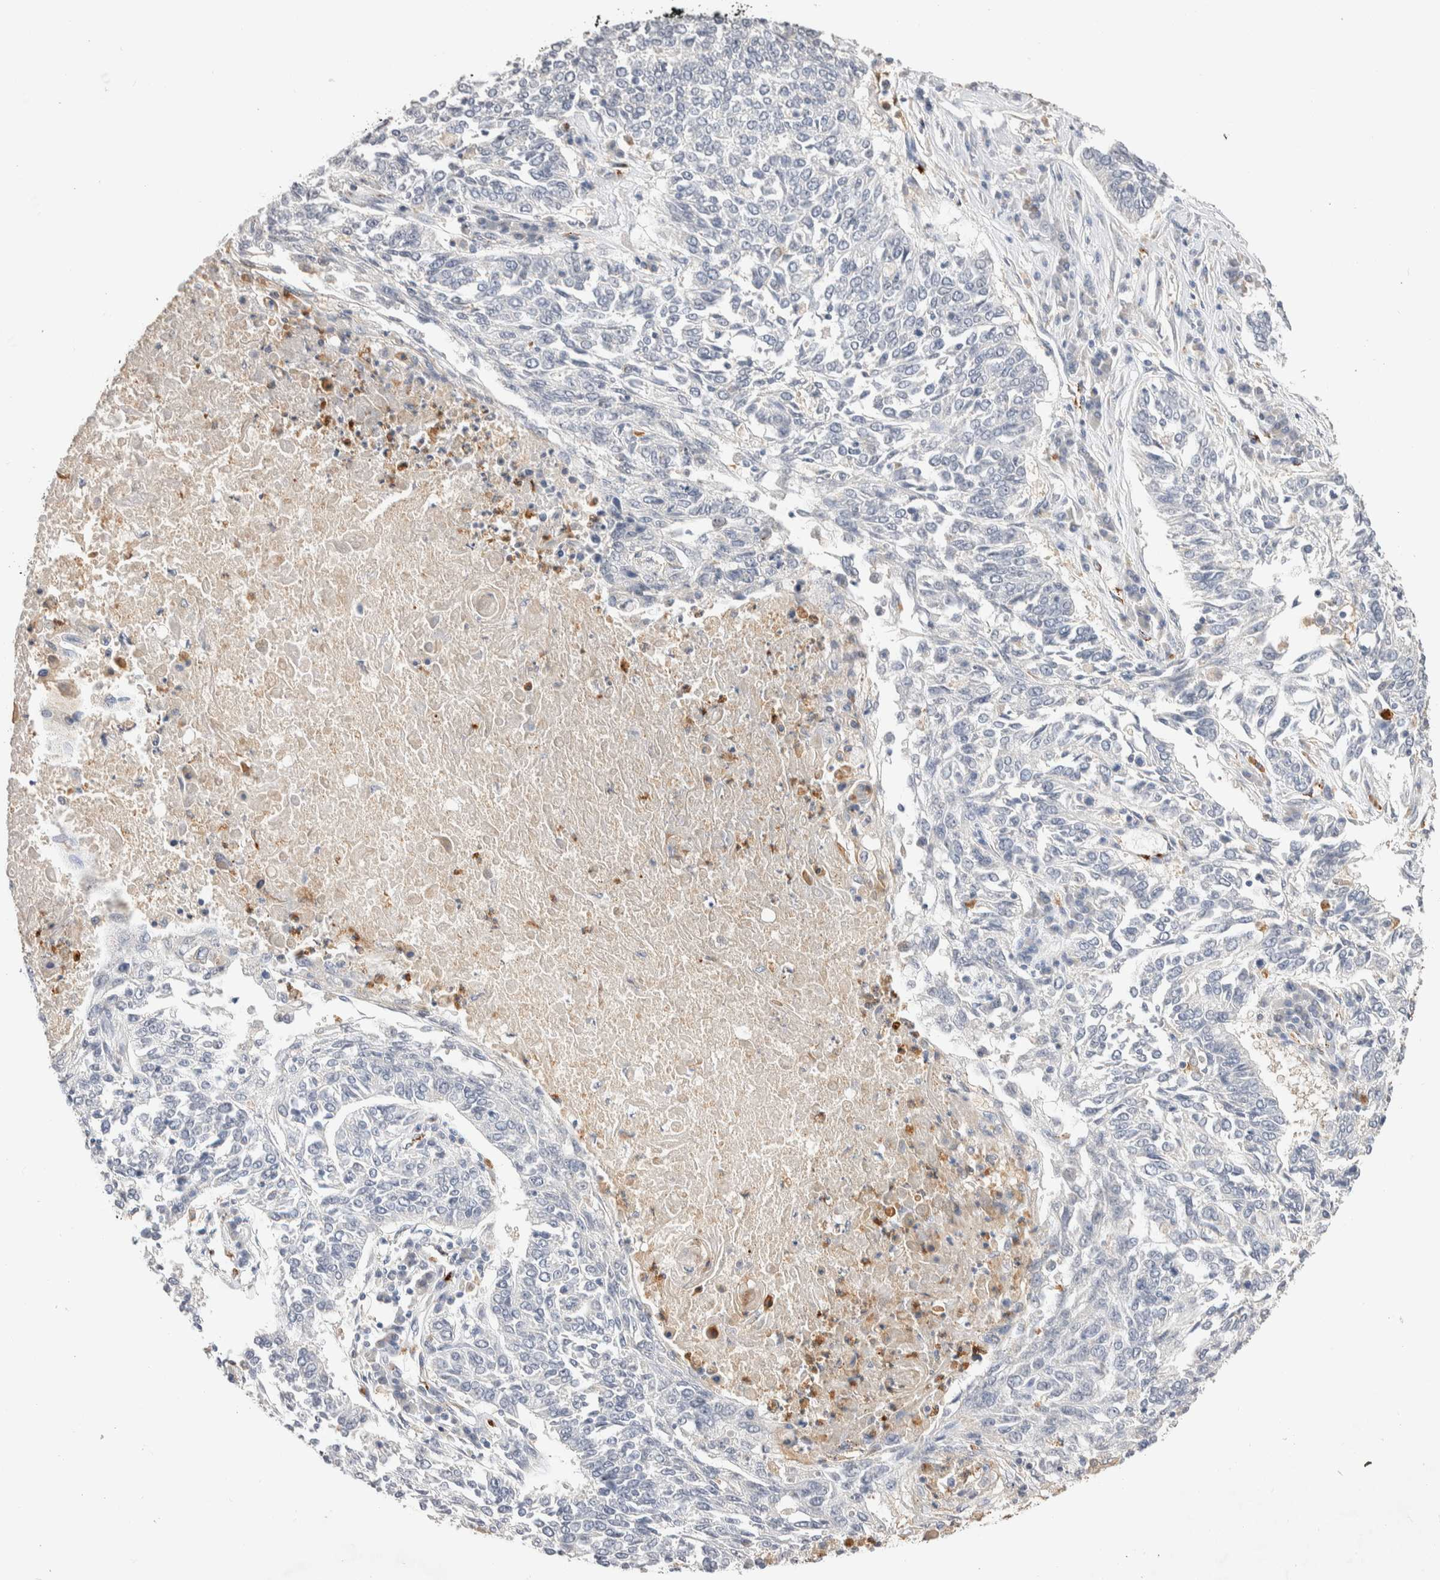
{"staining": {"intensity": "negative", "quantity": "none", "location": "none"}, "tissue": "lung cancer", "cell_type": "Tumor cells", "image_type": "cancer", "snomed": [{"axis": "morphology", "description": "Normal tissue, NOS"}, {"axis": "morphology", "description": "Squamous cell carcinoma, NOS"}, {"axis": "topography", "description": "Cartilage tissue"}, {"axis": "topography", "description": "Bronchus"}, {"axis": "topography", "description": "Lung"}], "caption": "The micrograph shows no staining of tumor cells in lung cancer (squamous cell carcinoma). The staining was performed using DAB (3,3'-diaminobenzidine) to visualize the protein expression in brown, while the nuclei were stained in blue with hematoxylin (Magnification: 20x).", "gene": "NSMAF", "patient": {"sex": "female", "age": 49}}